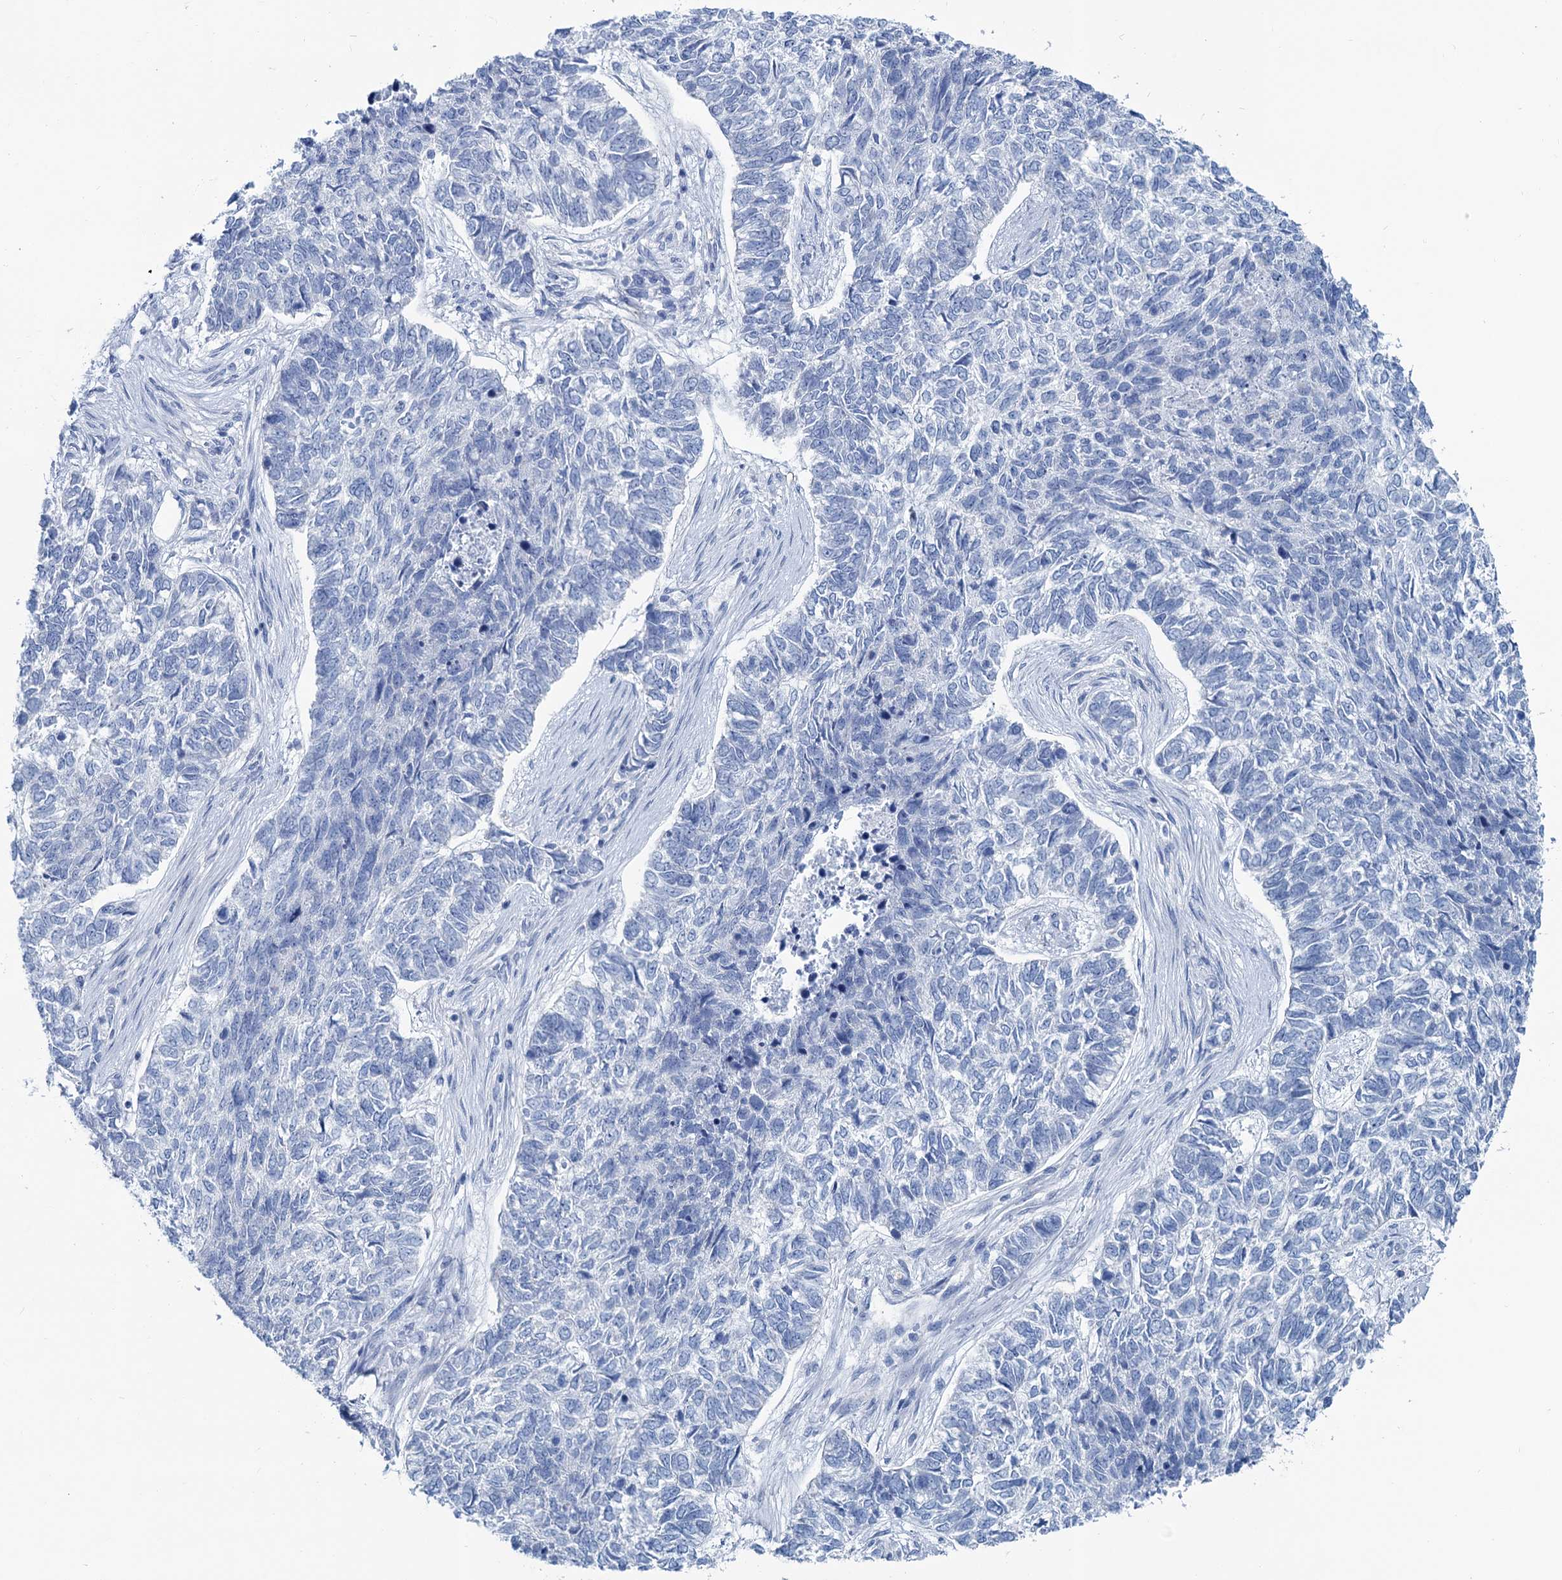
{"staining": {"intensity": "negative", "quantity": "none", "location": "none"}, "tissue": "skin cancer", "cell_type": "Tumor cells", "image_type": "cancer", "snomed": [{"axis": "morphology", "description": "Basal cell carcinoma"}, {"axis": "topography", "description": "Skin"}], "caption": "This is an IHC histopathology image of skin cancer (basal cell carcinoma). There is no staining in tumor cells.", "gene": "SLC1A3", "patient": {"sex": "female", "age": 65}}